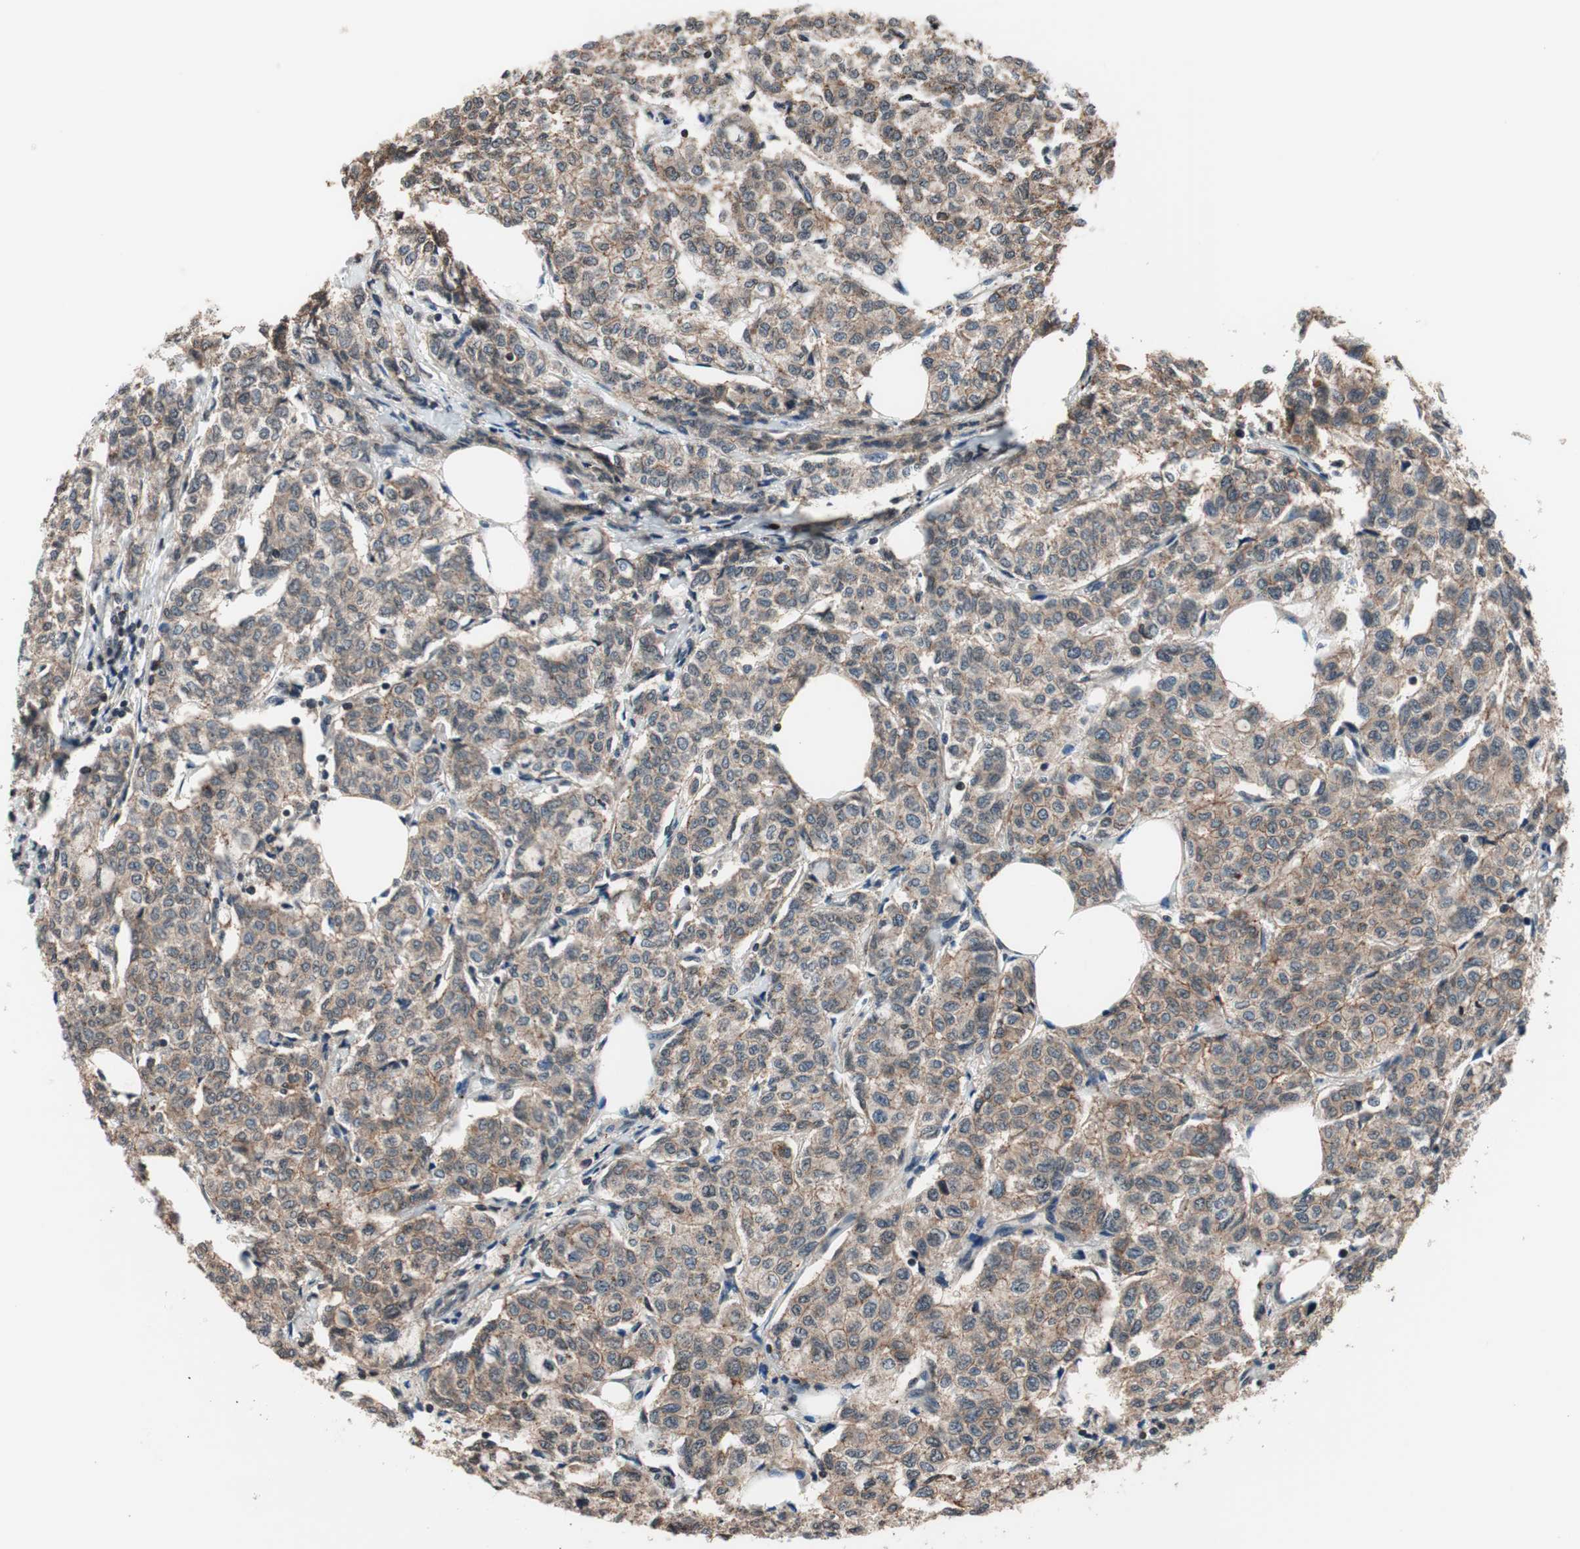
{"staining": {"intensity": "weak", "quantity": ">75%", "location": "cytoplasmic/membranous"}, "tissue": "breast cancer", "cell_type": "Tumor cells", "image_type": "cancer", "snomed": [{"axis": "morphology", "description": "Lobular carcinoma"}, {"axis": "topography", "description": "Breast"}], "caption": "DAB immunohistochemical staining of human breast lobular carcinoma displays weak cytoplasmic/membranous protein positivity in approximately >75% of tumor cells. (DAB (3,3'-diaminobenzidine) IHC with brightfield microscopy, high magnification).", "gene": "RFC1", "patient": {"sex": "female", "age": 60}}